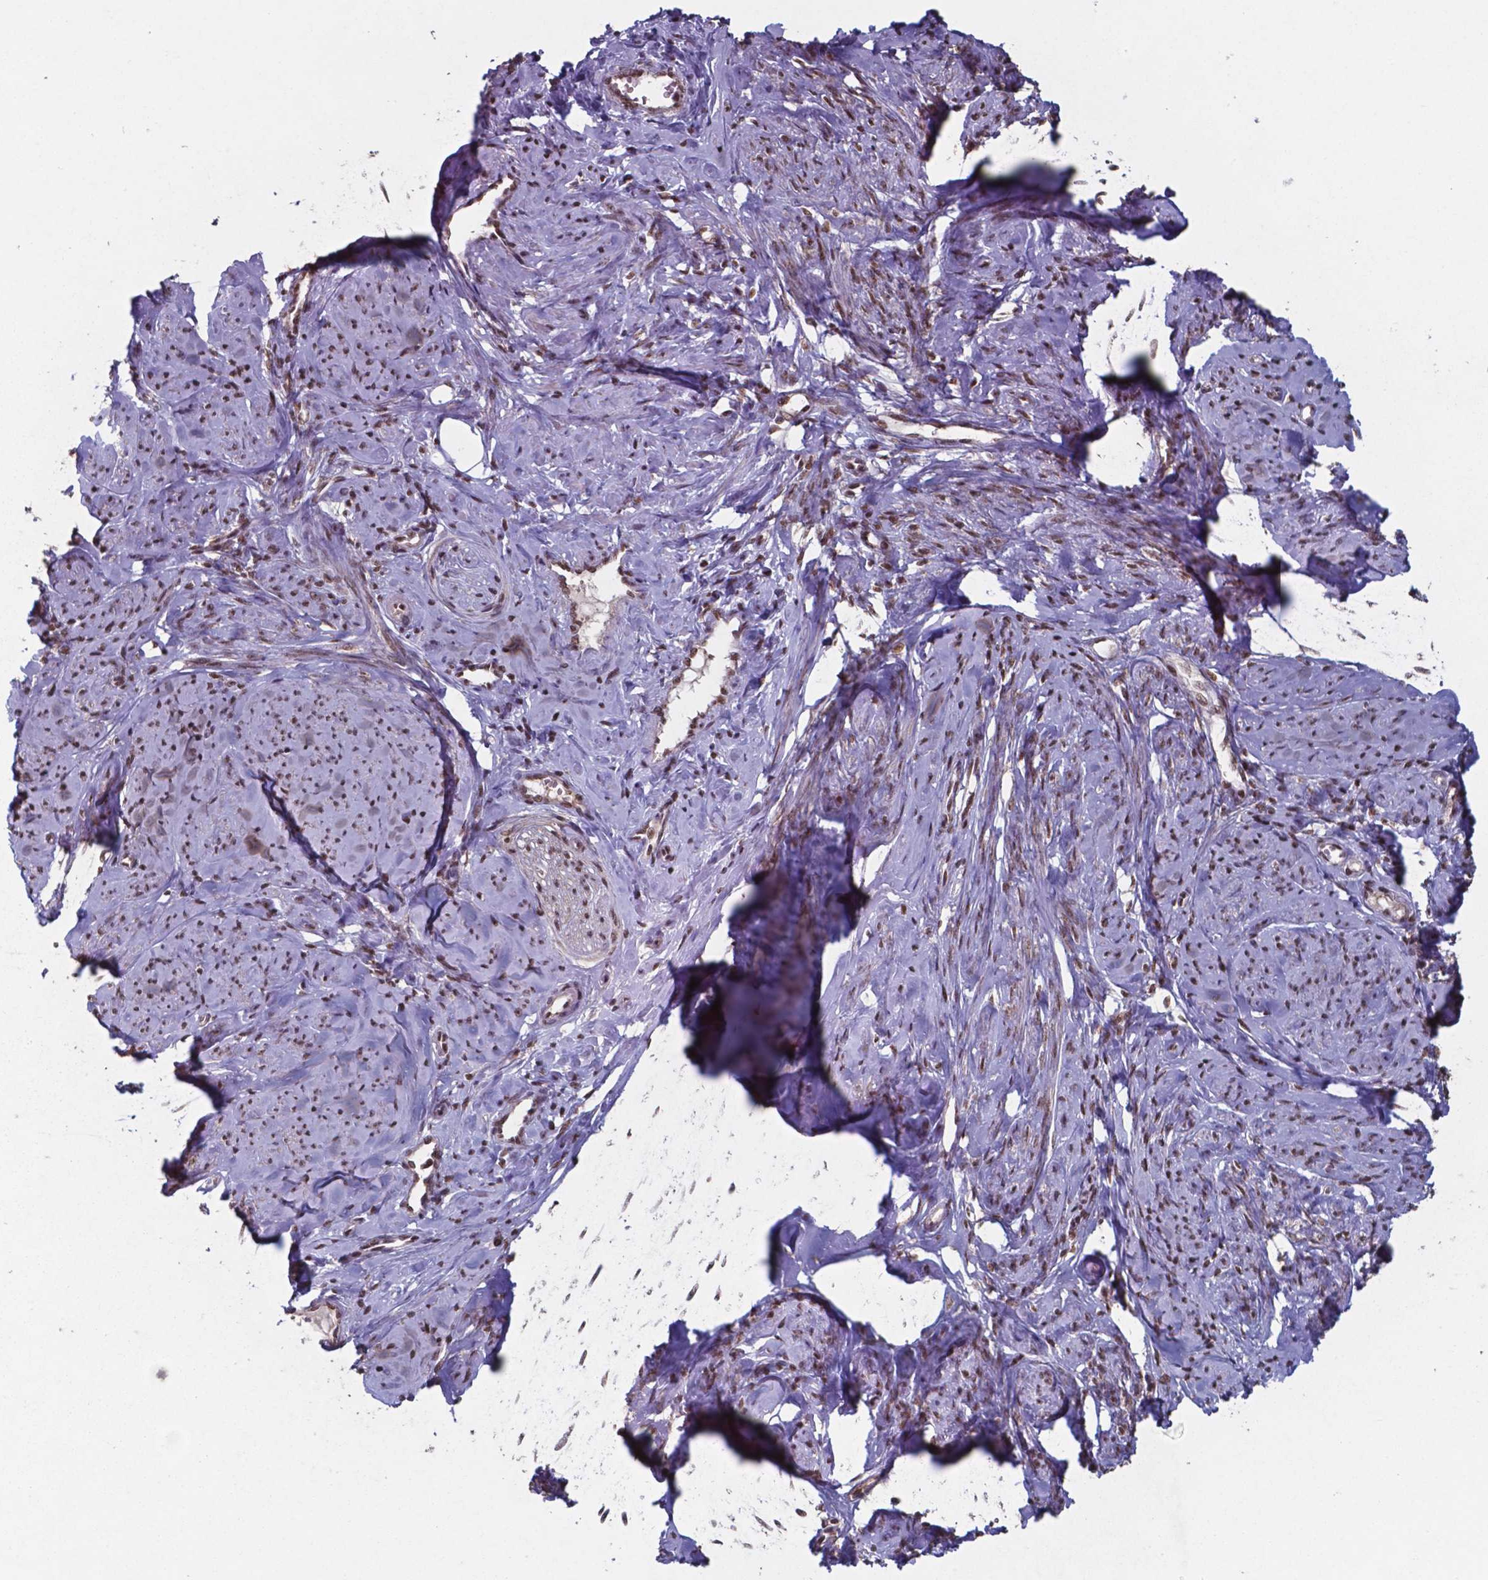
{"staining": {"intensity": "moderate", "quantity": "25%-75%", "location": "nuclear"}, "tissue": "smooth muscle", "cell_type": "Smooth muscle cells", "image_type": "normal", "snomed": [{"axis": "morphology", "description": "Normal tissue, NOS"}, {"axis": "topography", "description": "Smooth muscle"}], "caption": "This histopathology image shows normal smooth muscle stained with immunohistochemistry to label a protein in brown. The nuclear of smooth muscle cells show moderate positivity for the protein. Nuclei are counter-stained blue.", "gene": "UBA1", "patient": {"sex": "female", "age": 48}}